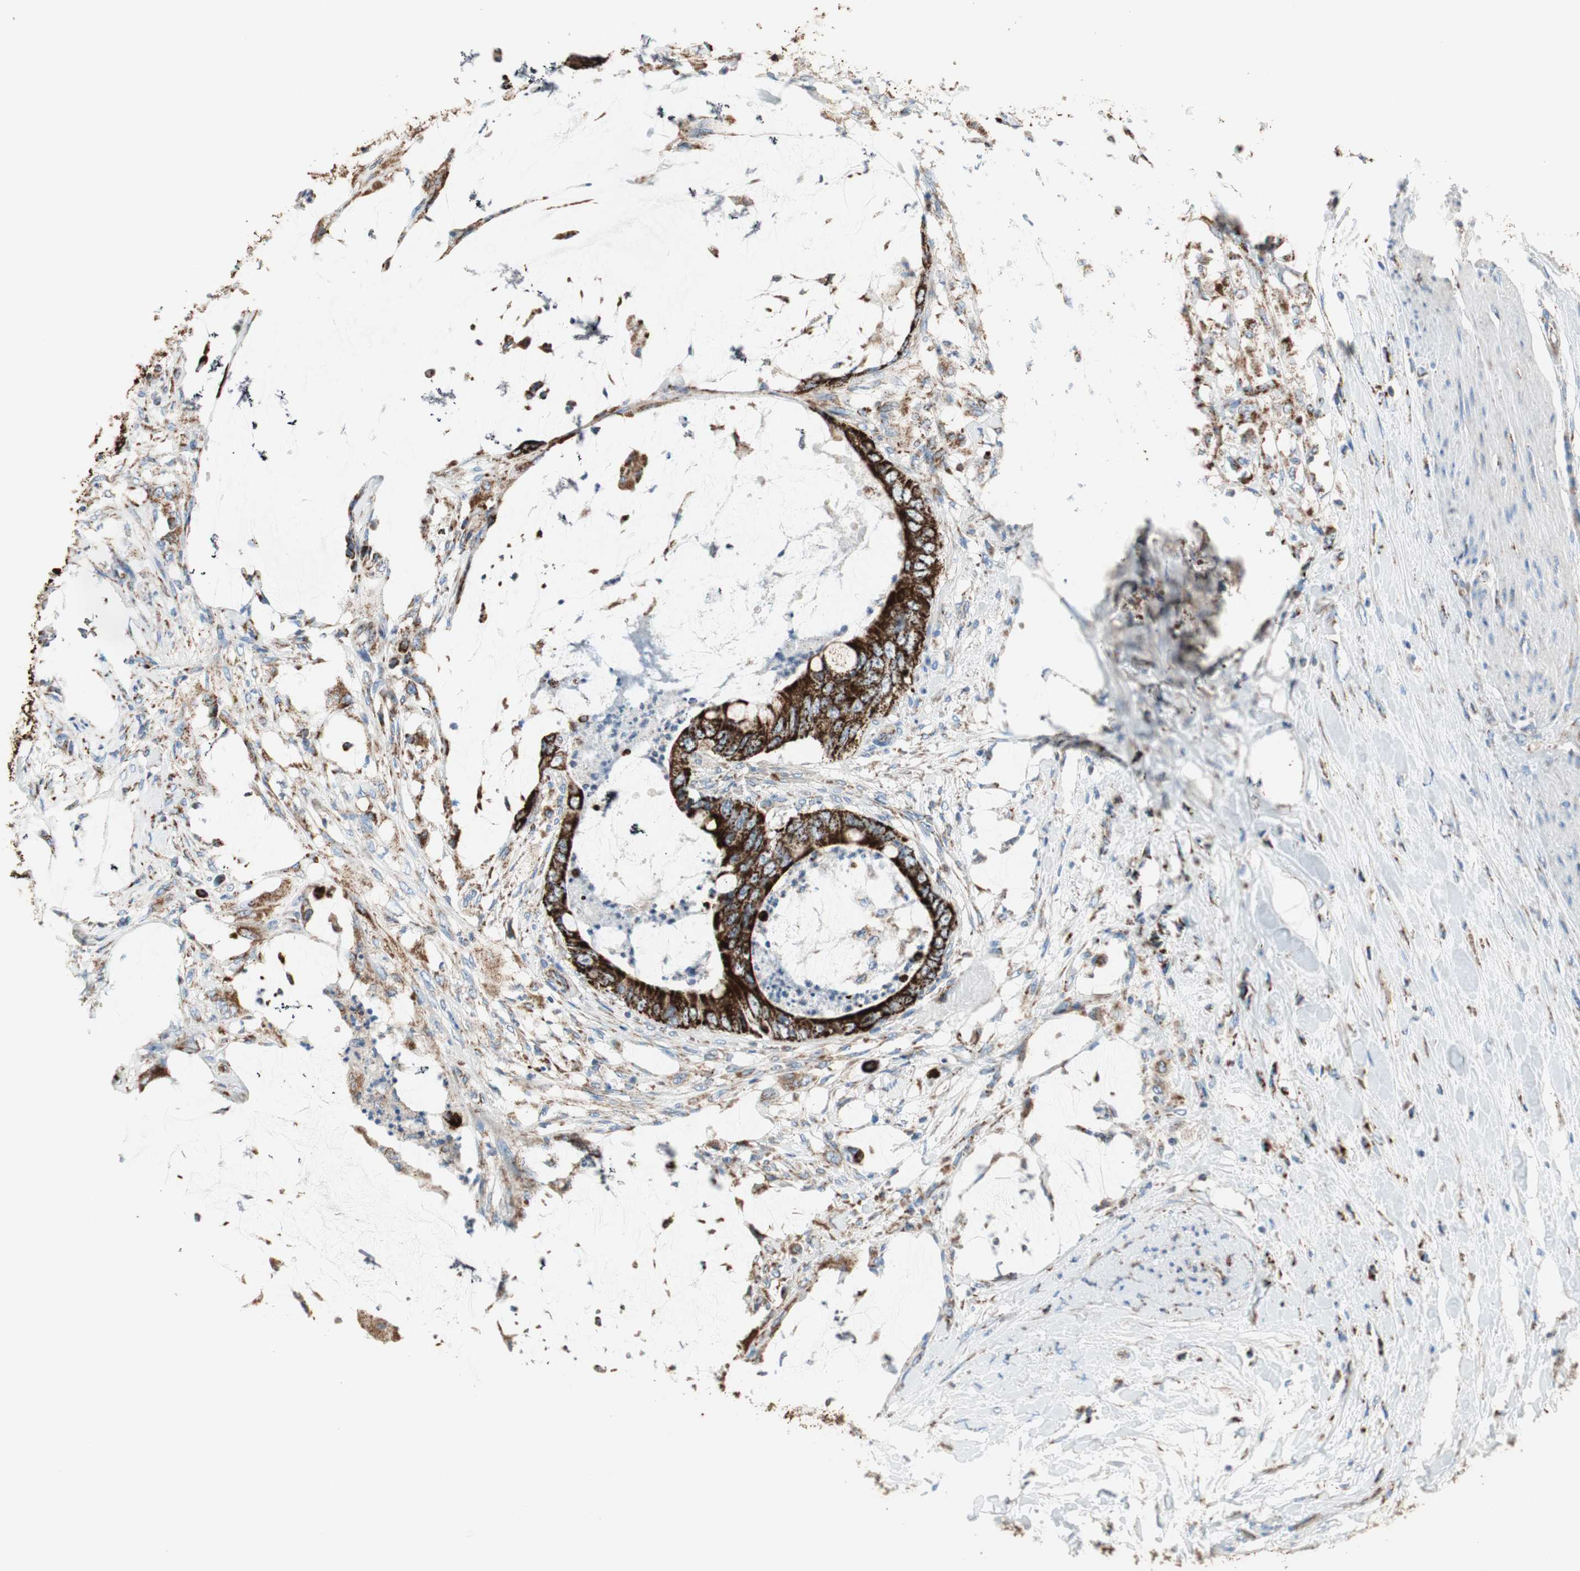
{"staining": {"intensity": "strong", "quantity": ">75%", "location": "cytoplasmic/membranous"}, "tissue": "colorectal cancer", "cell_type": "Tumor cells", "image_type": "cancer", "snomed": [{"axis": "morphology", "description": "Adenocarcinoma, NOS"}, {"axis": "topography", "description": "Rectum"}], "caption": "Adenocarcinoma (colorectal) stained with DAB (3,3'-diaminobenzidine) IHC demonstrates high levels of strong cytoplasmic/membranous positivity in approximately >75% of tumor cells.", "gene": "TST", "patient": {"sex": "female", "age": 77}}